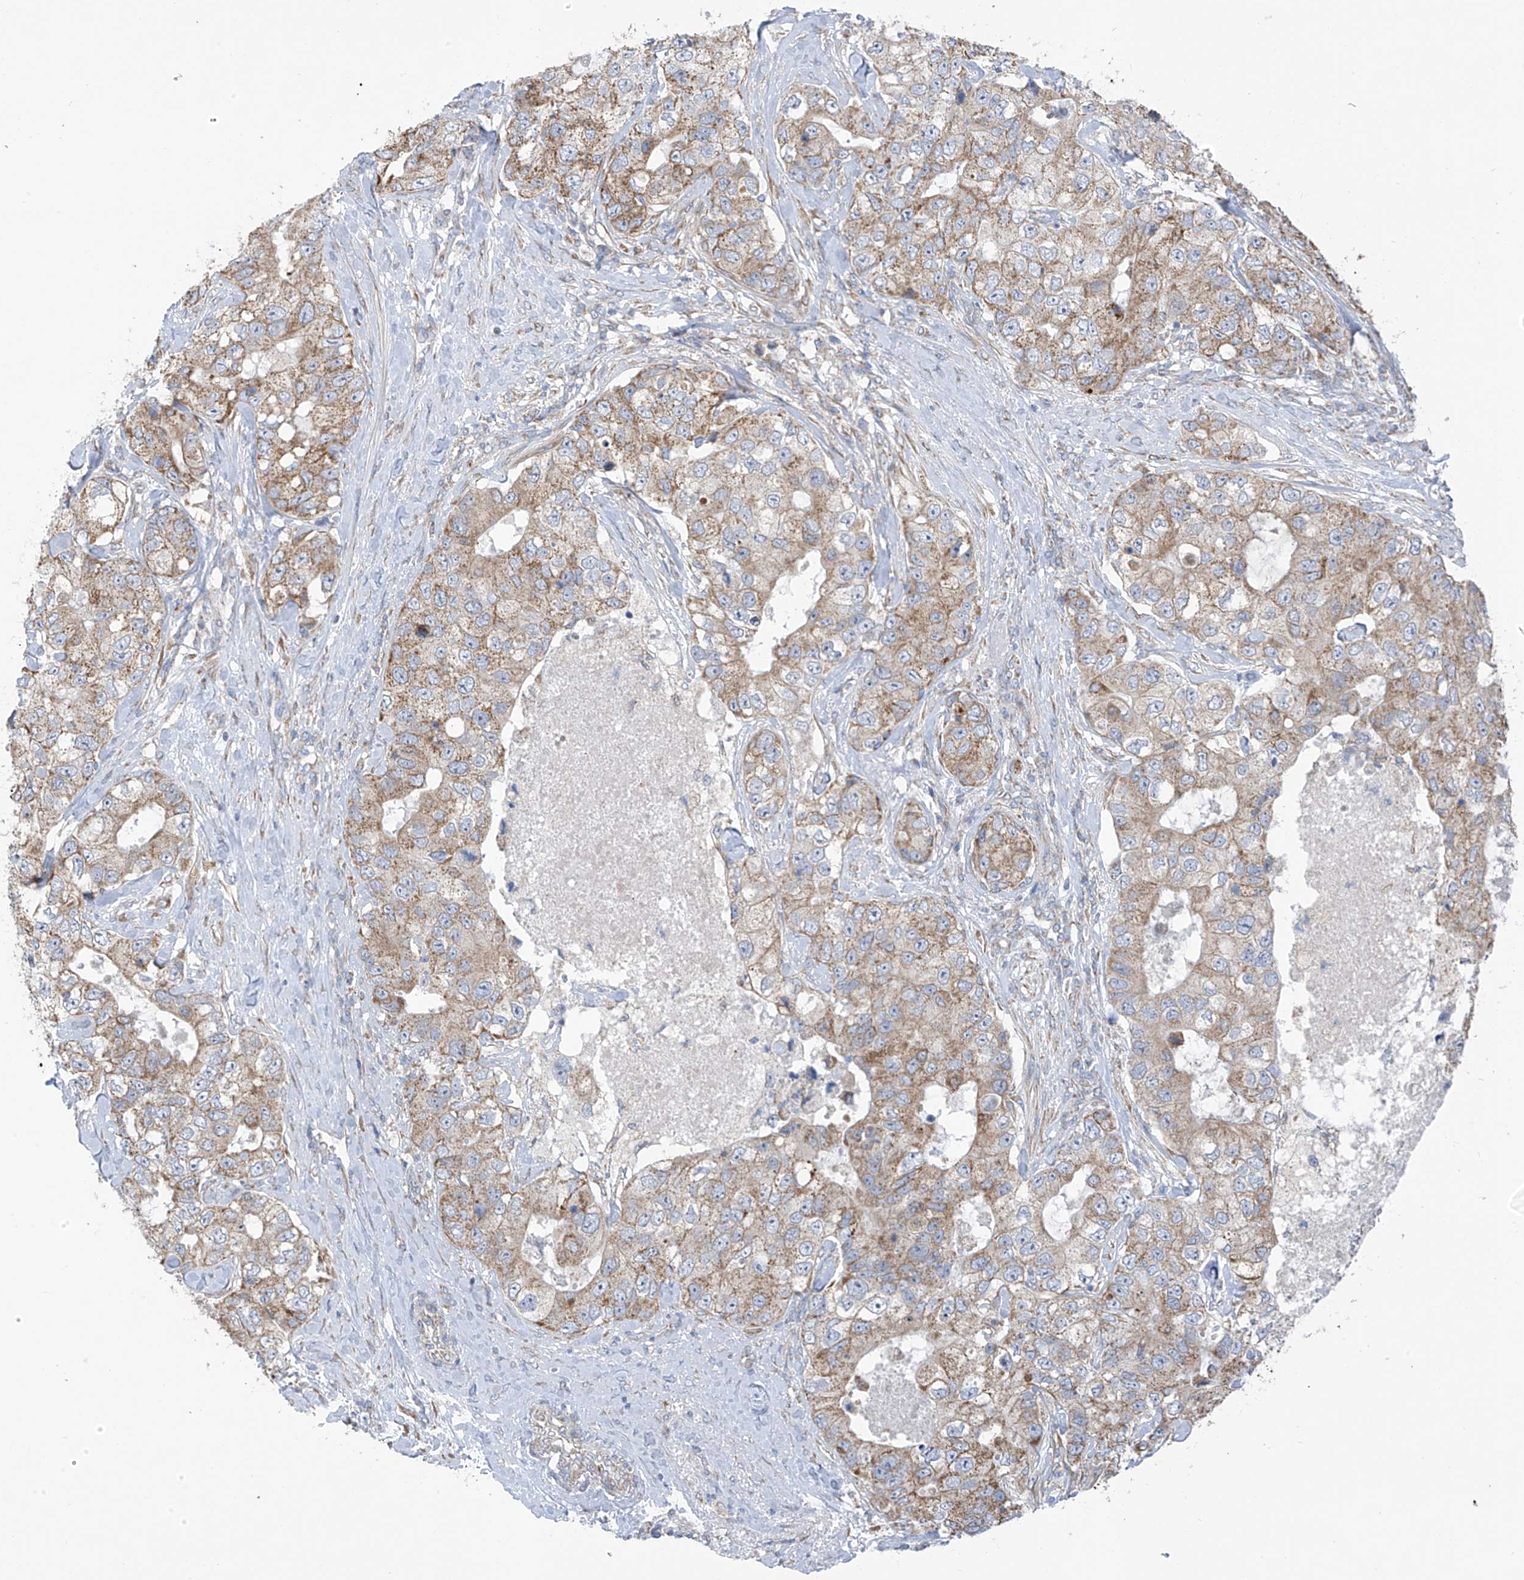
{"staining": {"intensity": "weak", "quantity": ">75%", "location": "cytoplasmic/membranous"}, "tissue": "breast cancer", "cell_type": "Tumor cells", "image_type": "cancer", "snomed": [{"axis": "morphology", "description": "Duct carcinoma"}, {"axis": "topography", "description": "Breast"}], "caption": "There is low levels of weak cytoplasmic/membranous staining in tumor cells of breast cancer, as demonstrated by immunohistochemical staining (brown color).", "gene": "EOMES", "patient": {"sex": "female", "age": 62}}